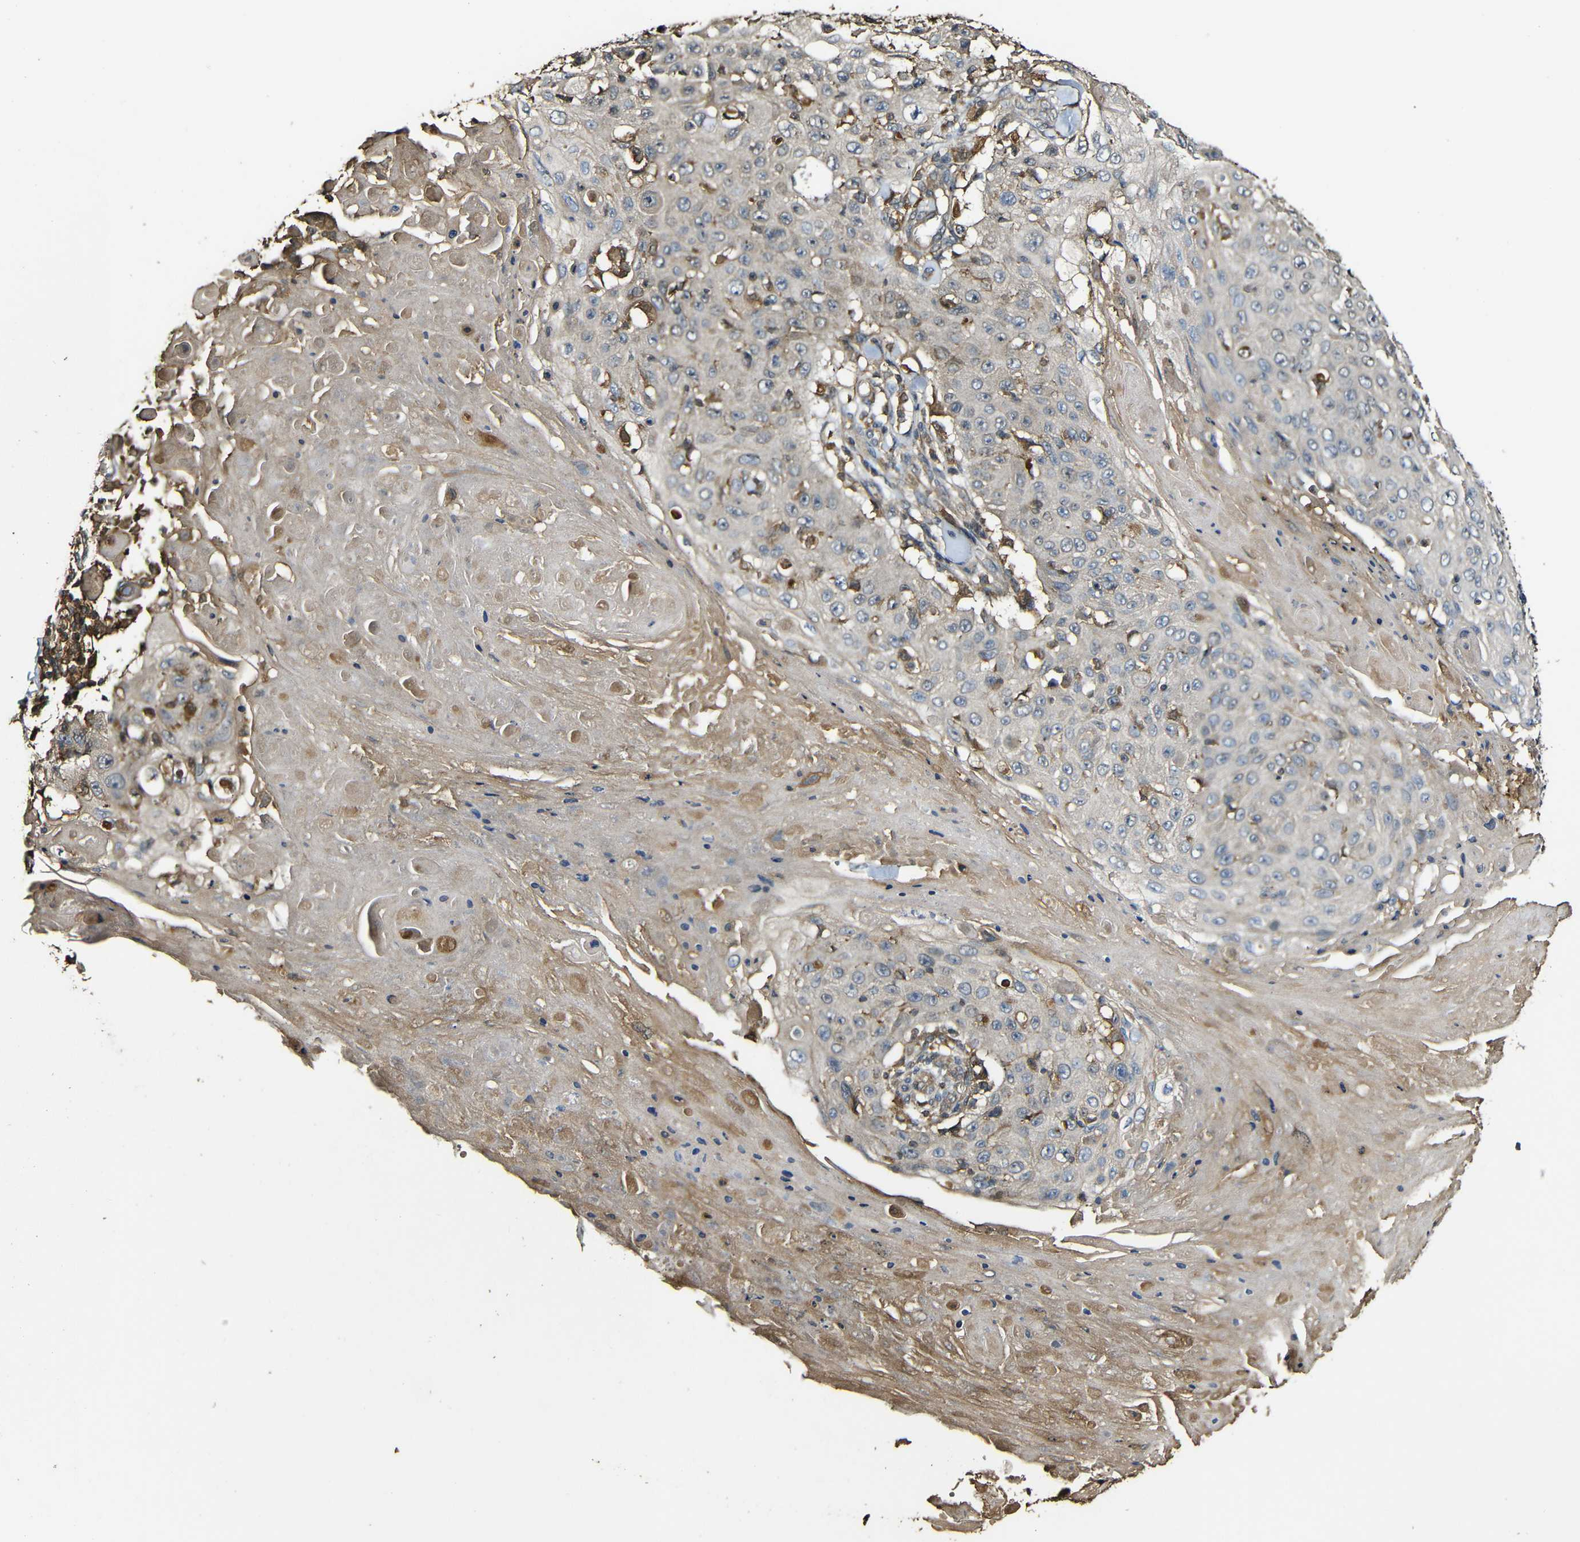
{"staining": {"intensity": "weak", "quantity": "25%-75%", "location": "cytoplasmic/membranous"}, "tissue": "skin cancer", "cell_type": "Tumor cells", "image_type": "cancer", "snomed": [{"axis": "morphology", "description": "Squamous cell carcinoma, NOS"}, {"axis": "topography", "description": "Skin"}], "caption": "High-magnification brightfield microscopy of squamous cell carcinoma (skin) stained with DAB (3,3'-diaminobenzidine) (brown) and counterstained with hematoxylin (blue). tumor cells exhibit weak cytoplasmic/membranous expression is appreciated in about25%-75% of cells.", "gene": "CASP8", "patient": {"sex": "male", "age": 86}}